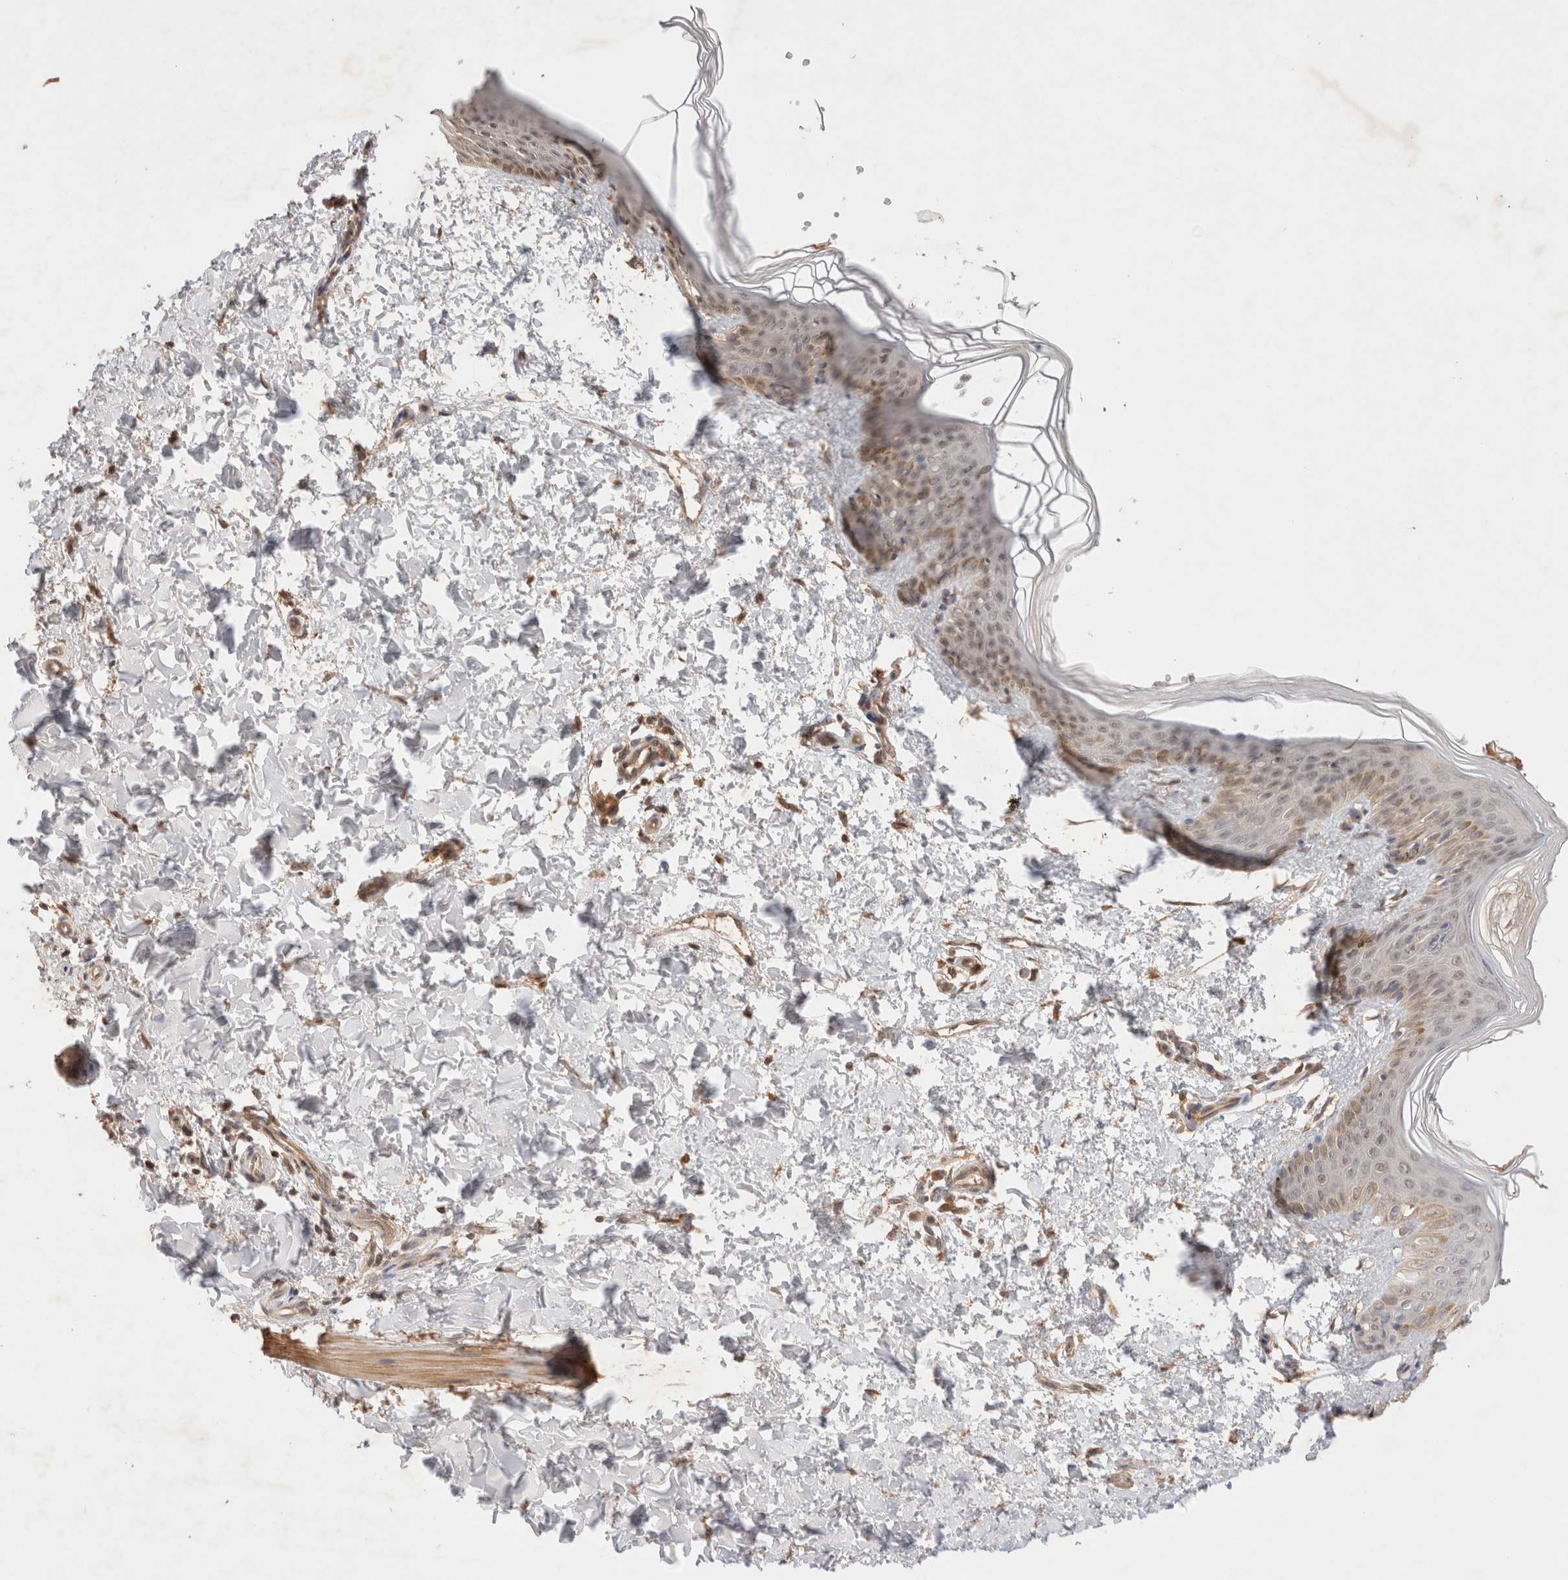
{"staining": {"intensity": "moderate", "quantity": ">75%", "location": "cytoplasmic/membranous,nuclear"}, "tissue": "skin", "cell_type": "Fibroblasts", "image_type": "normal", "snomed": [{"axis": "morphology", "description": "Normal tissue, NOS"}, {"axis": "morphology", "description": "Neoplasm, benign, NOS"}, {"axis": "topography", "description": "Skin"}, {"axis": "topography", "description": "Soft tissue"}], "caption": "Brown immunohistochemical staining in unremarkable human skin exhibits moderate cytoplasmic/membranous,nuclear staining in approximately >75% of fibroblasts. Nuclei are stained in blue.", "gene": "CARNMT1", "patient": {"sex": "male", "age": 26}}